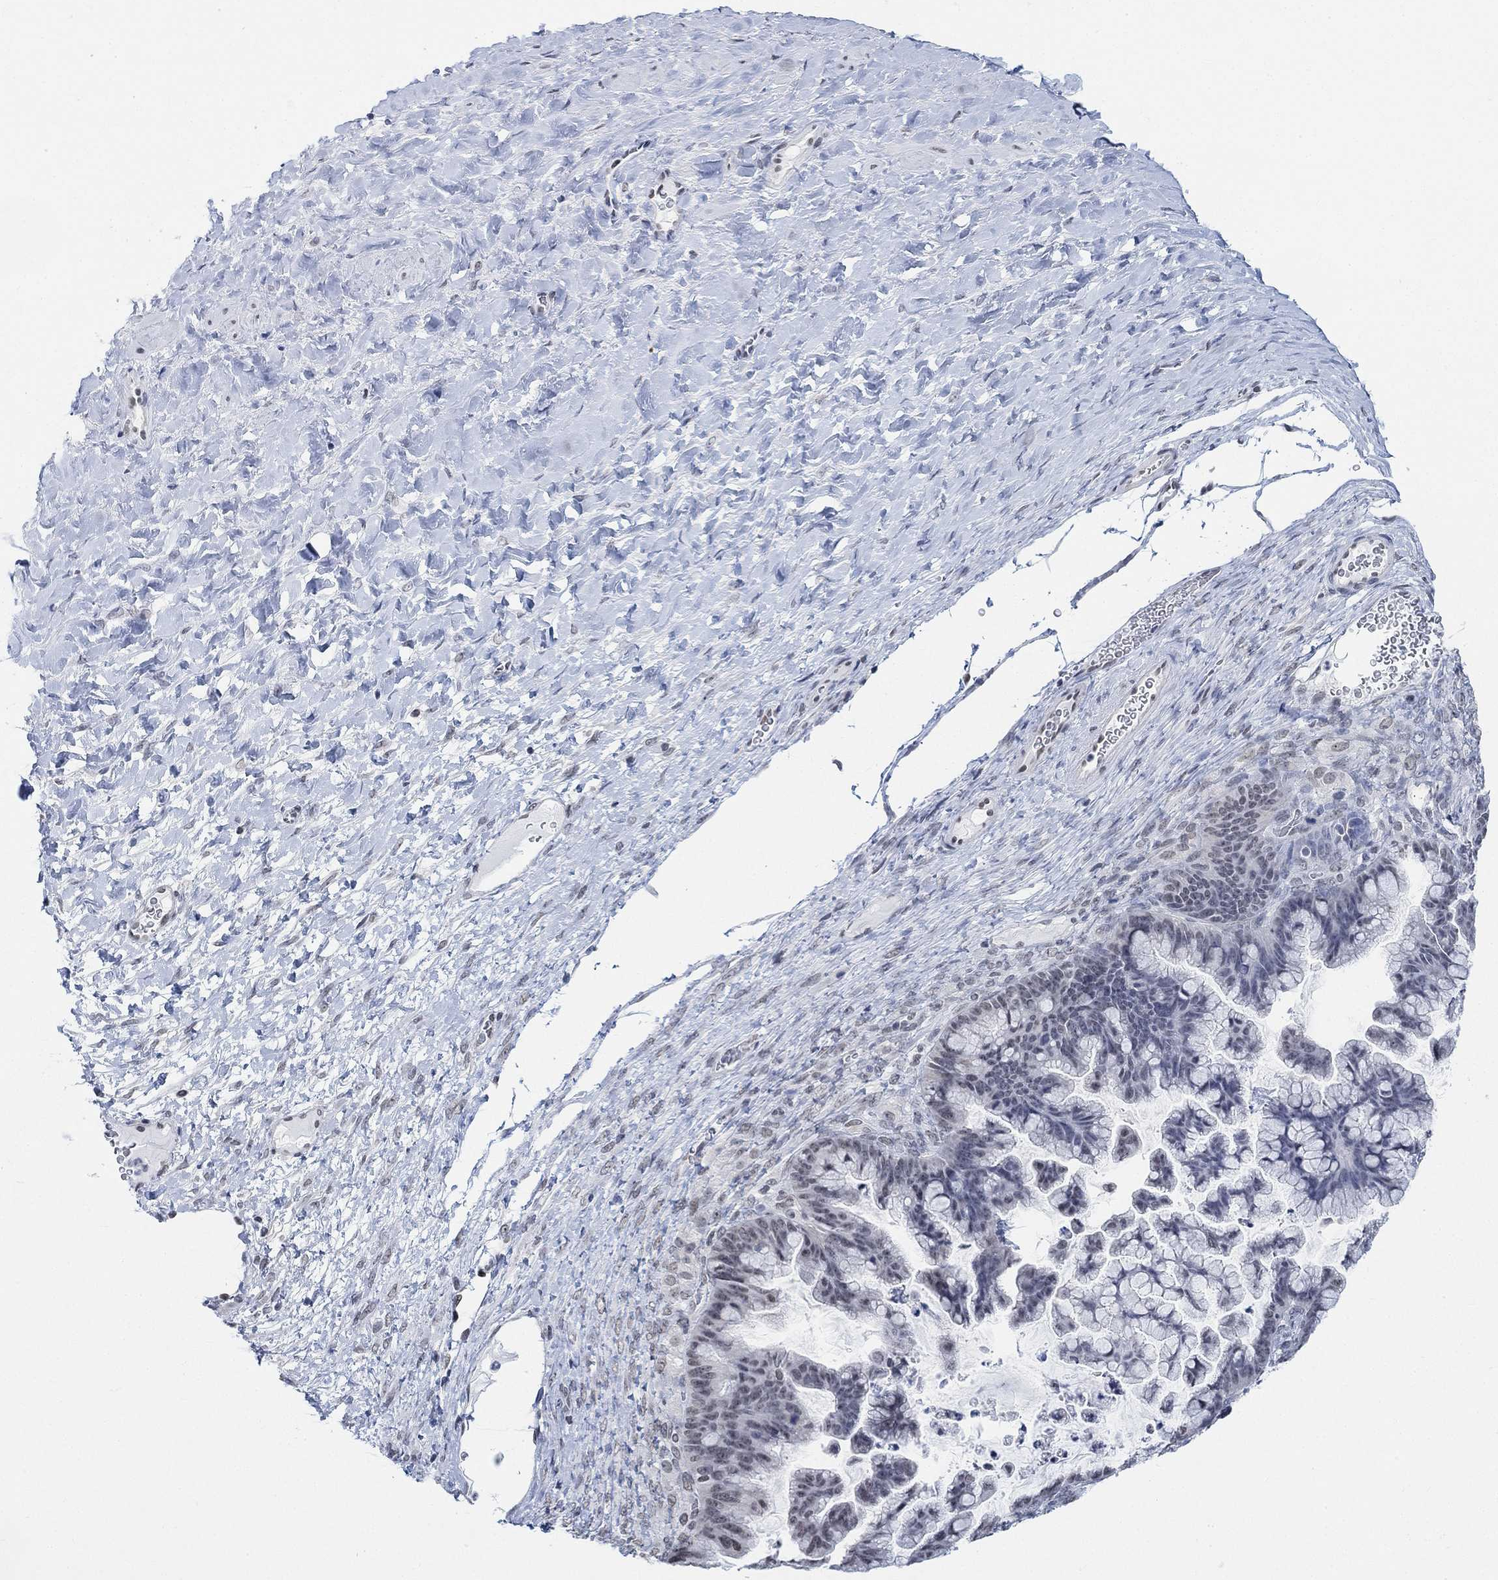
{"staining": {"intensity": "negative", "quantity": "none", "location": "none"}, "tissue": "ovarian cancer", "cell_type": "Tumor cells", "image_type": "cancer", "snomed": [{"axis": "morphology", "description": "Cystadenocarcinoma, mucinous, NOS"}, {"axis": "topography", "description": "Ovary"}], "caption": "Immunohistochemistry (IHC) micrograph of neoplastic tissue: human ovarian cancer stained with DAB (3,3'-diaminobenzidine) demonstrates no significant protein staining in tumor cells. (Brightfield microscopy of DAB (3,3'-diaminobenzidine) immunohistochemistry (IHC) at high magnification).", "gene": "PURG", "patient": {"sex": "female", "age": 67}}